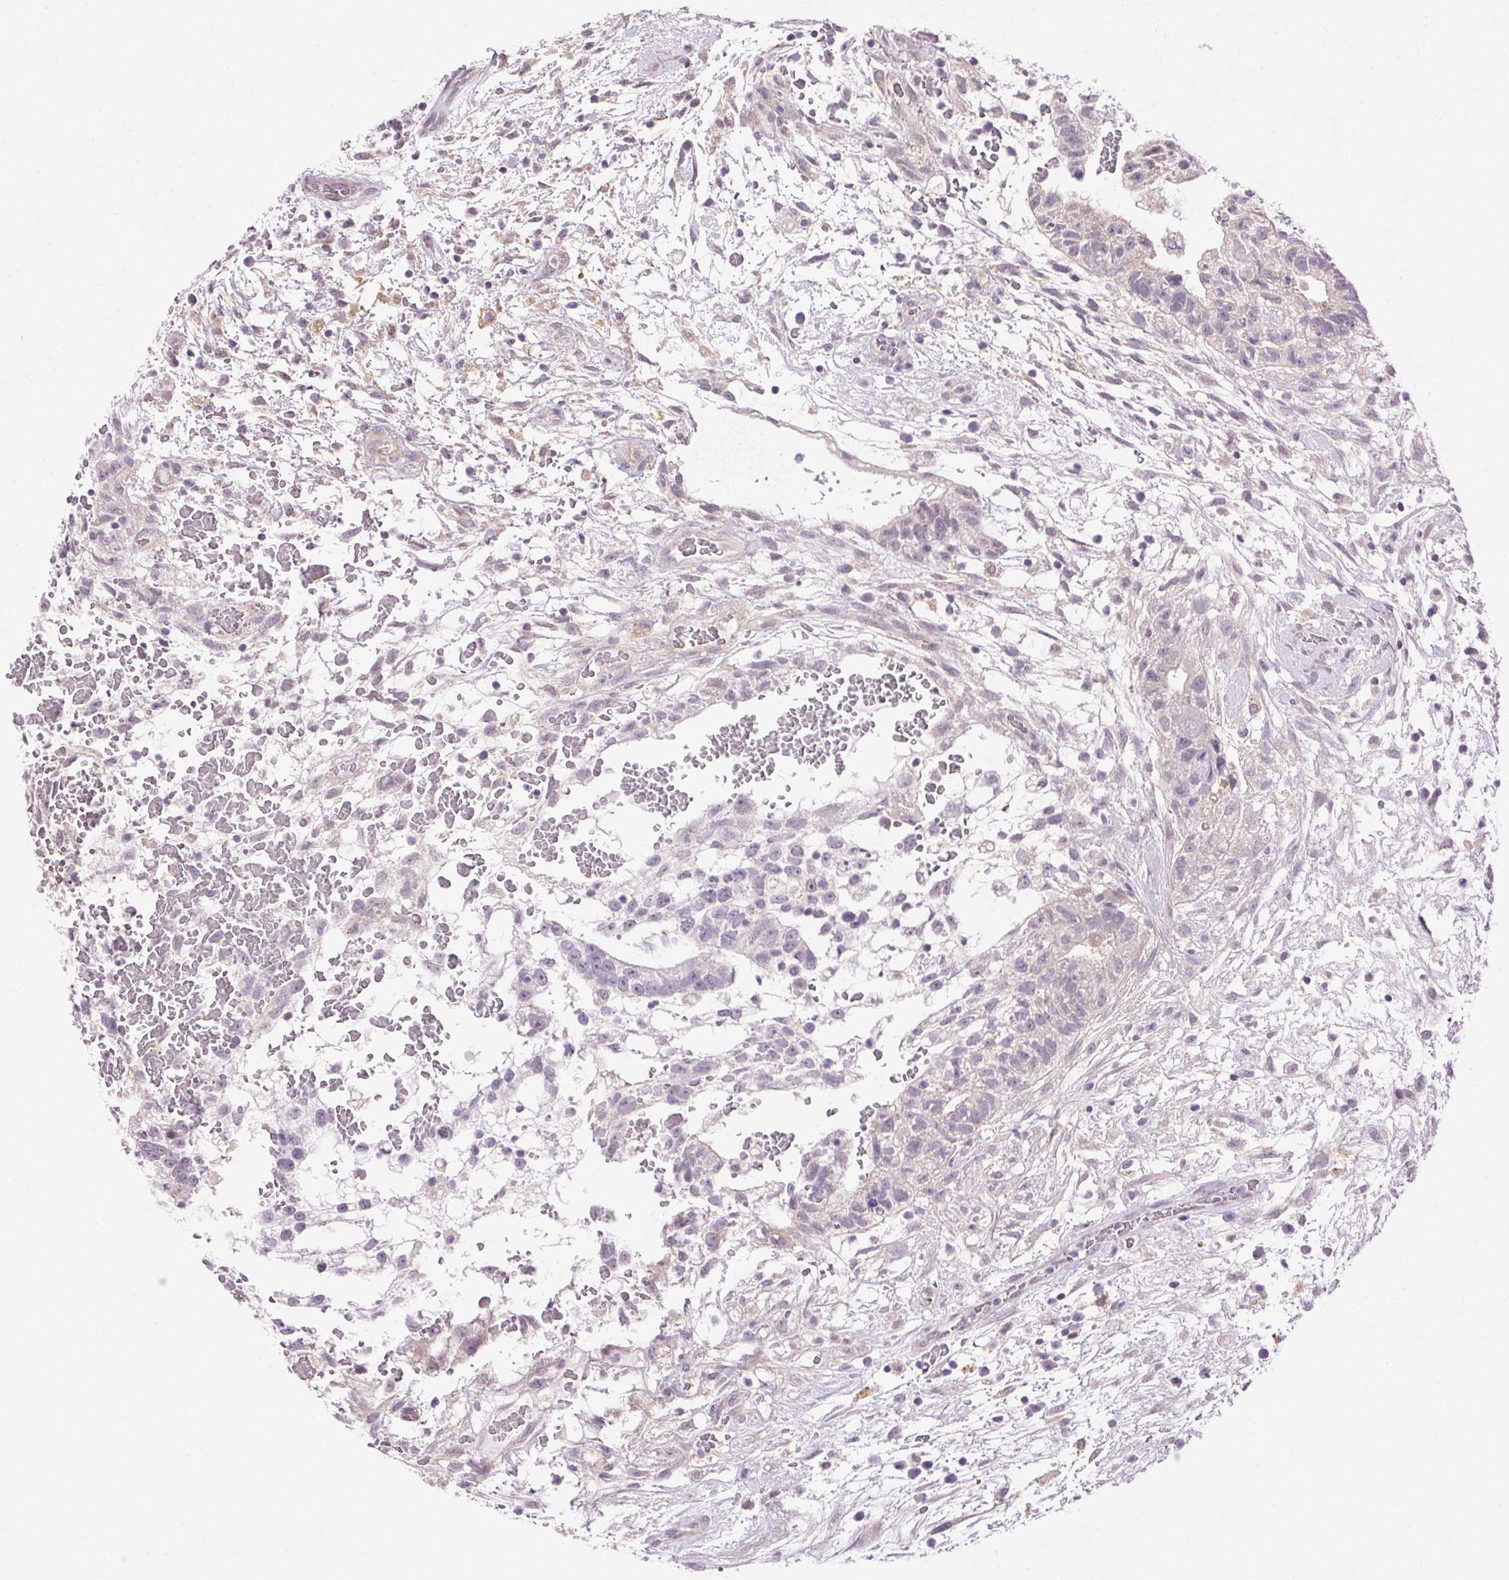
{"staining": {"intensity": "negative", "quantity": "none", "location": "none"}, "tissue": "testis cancer", "cell_type": "Tumor cells", "image_type": "cancer", "snomed": [{"axis": "morphology", "description": "Normal tissue, NOS"}, {"axis": "morphology", "description": "Carcinoma, Embryonal, NOS"}, {"axis": "topography", "description": "Testis"}], "caption": "Image shows no protein staining in tumor cells of testis cancer (embryonal carcinoma) tissue.", "gene": "SYT11", "patient": {"sex": "male", "age": 32}}